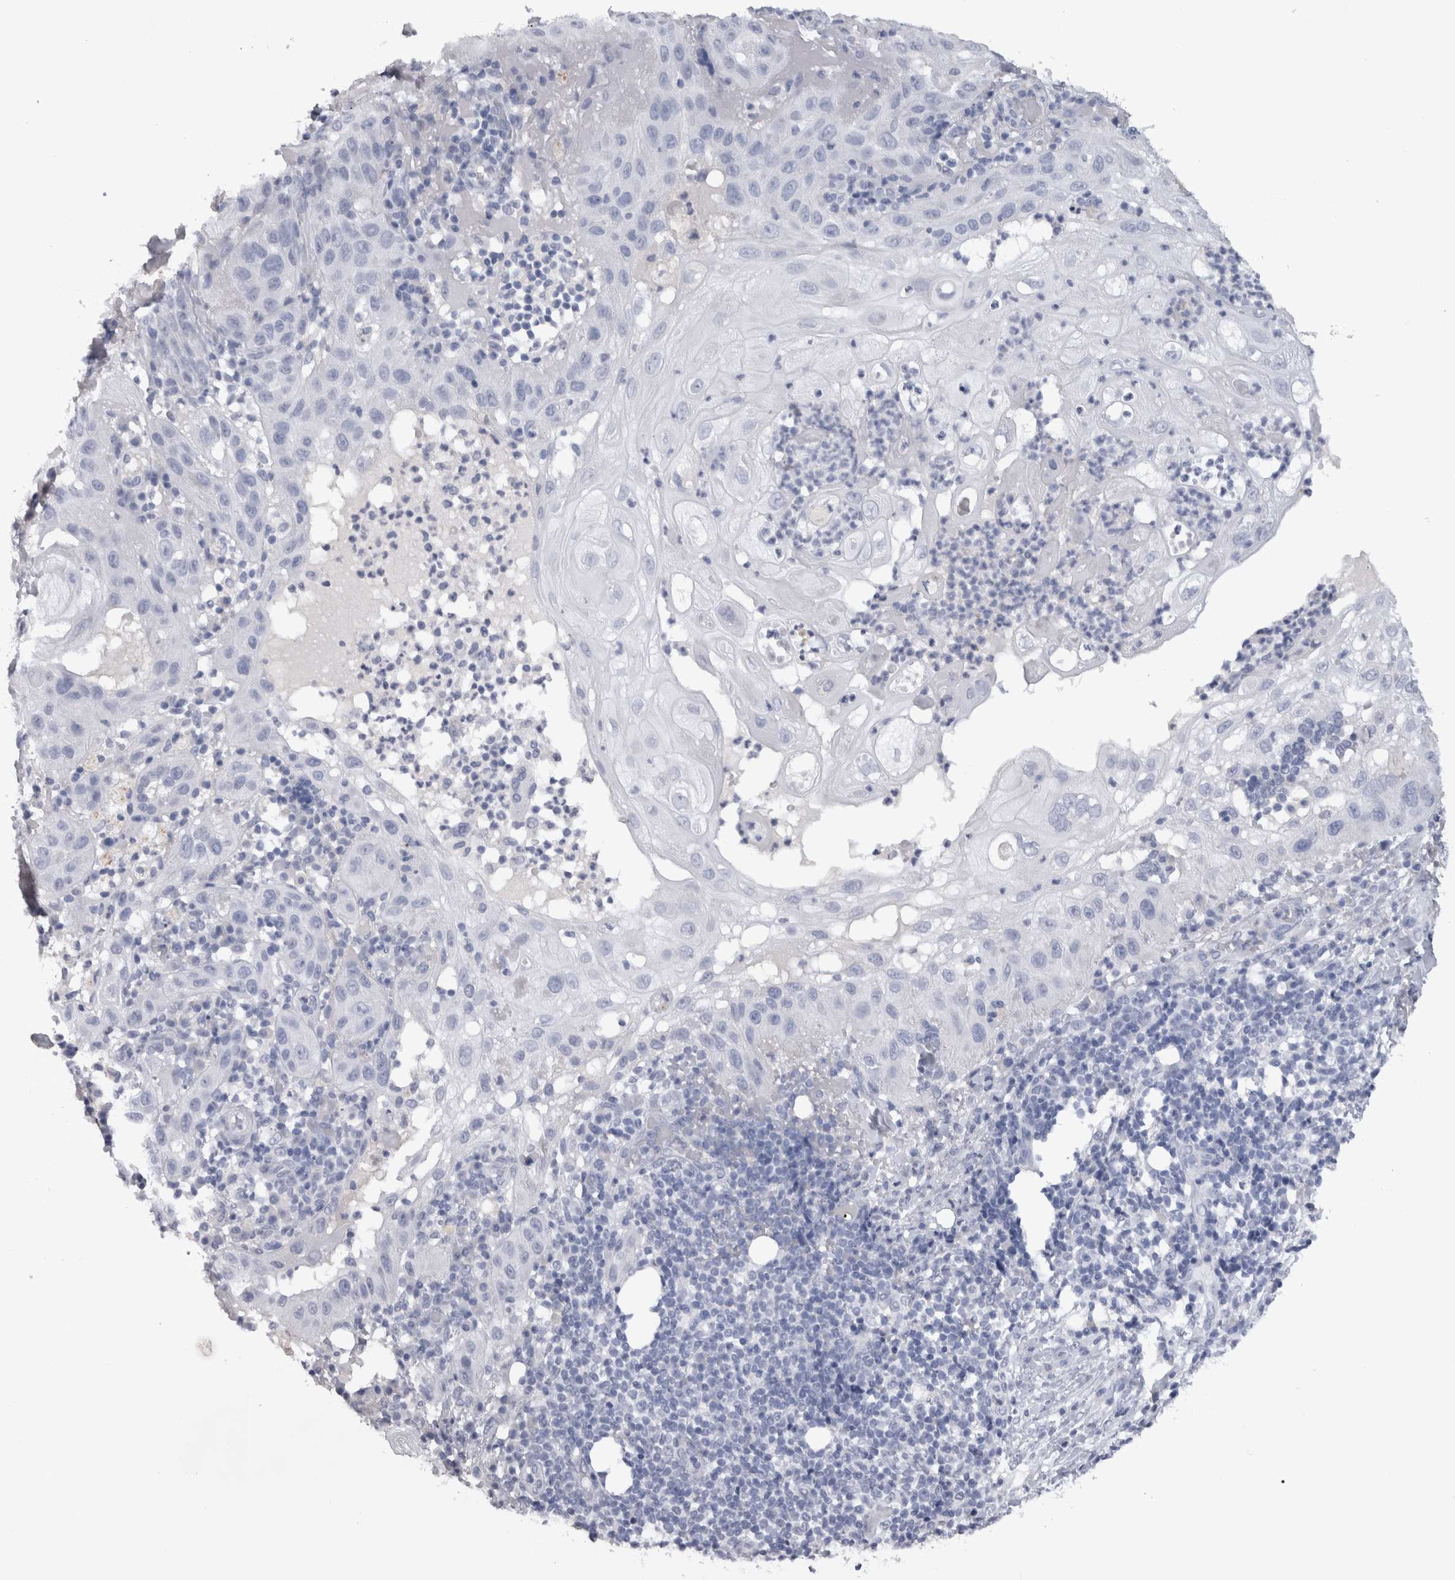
{"staining": {"intensity": "negative", "quantity": "none", "location": "none"}, "tissue": "skin cancer", "cell_type": "Tumor cells", "image_type": "cancer", "snomed": [{"axis": "morphology", "description": "Normal tissue, NOS"}, {"axis": "morphology", "description": "Squamous cell carcinoma, NOS"}, {"axis": "topography", "description": "Skin"}], "caption": "Immunohistochemical staining of human skin cancer (squamous cell carcinoma) reveals no significant positivity in tumor cells.", "gene": "ADAM2", "patient": {"sex": "female", "age": 96}}